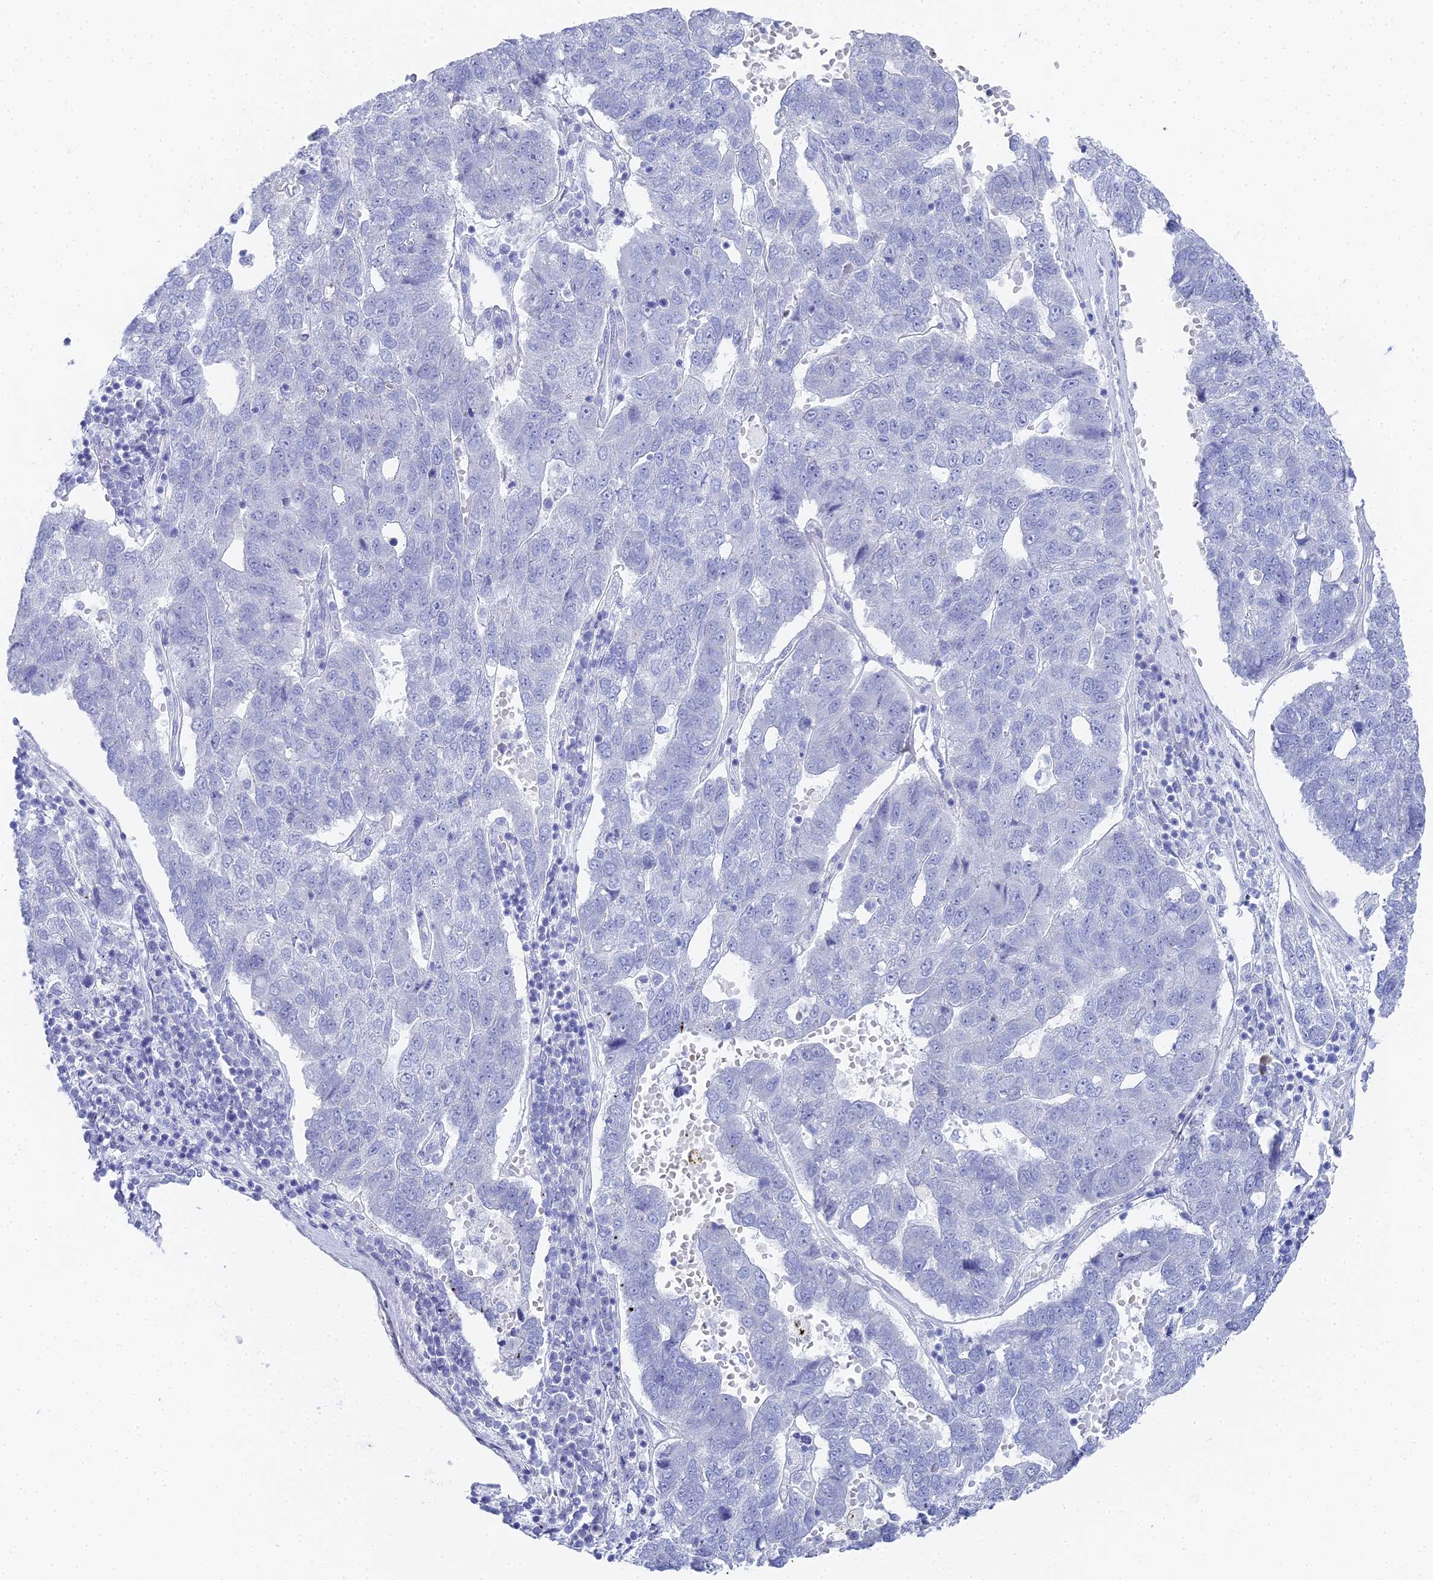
{"staining": {"intensity": "negative", "quantity": "none", "location": "none"}, "tissue": "pancreatic cancer", "cell_type": "Tumor cells", "image_type": "cancer", "snomed": [{"axis": "morphology", "description": "Adenocarcinoma, NOS"}, {"axis": "topography", "description": "Pancreas"}], "caption": "The immunohistochemistry (IHC) photomicrograph has no significant staining in tumor cells of pancreatic cancer tissue.", "gene": "ALPP", "patient": {"sex": "female", "age": 61}}